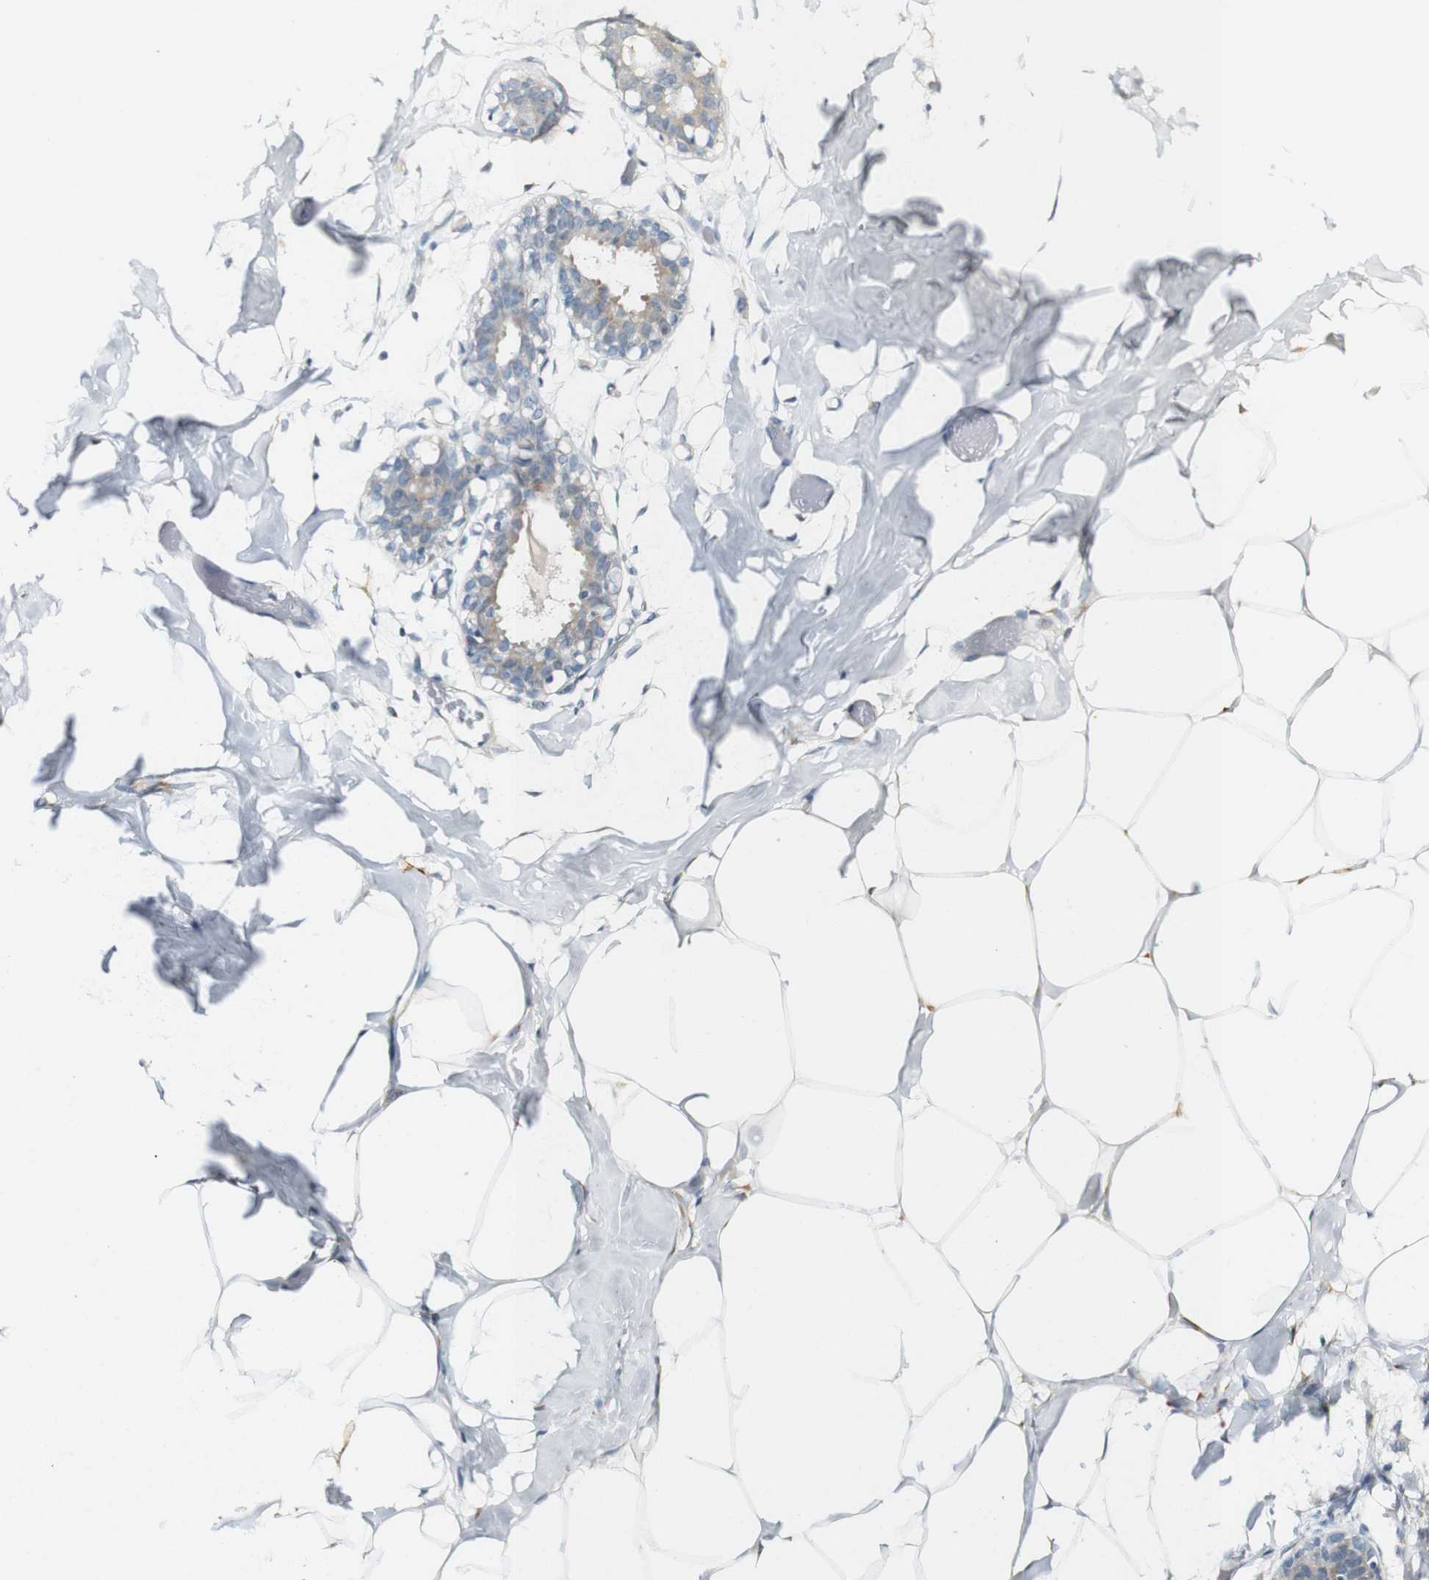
{"staining": {"intensity": "negative", "quantity": "none", "location": "none"}, "tissue": "adipose tissue", "cell_type": "Adipocytes", "image_type": "normal", "snomed": [{"axis": "morphology", "description": "Normal tissue, NOS"}, {"axis": "topography", "description": "Breast"}, {"axis": "topography", "description": "Adipose tissue"}], "caption": "High power microscopy histopathology image of an immunohistochemistry (IHC) photomicrograph of unremarkable adipose tissue, revealing no significant positivity in adipocytes. (DAB (3,3'-diaminobenzidine) IHC visualized using brightfield microscopy, high magnification).", "gene": "FMO3", "patient": {"sex": "female", "age": 25}}